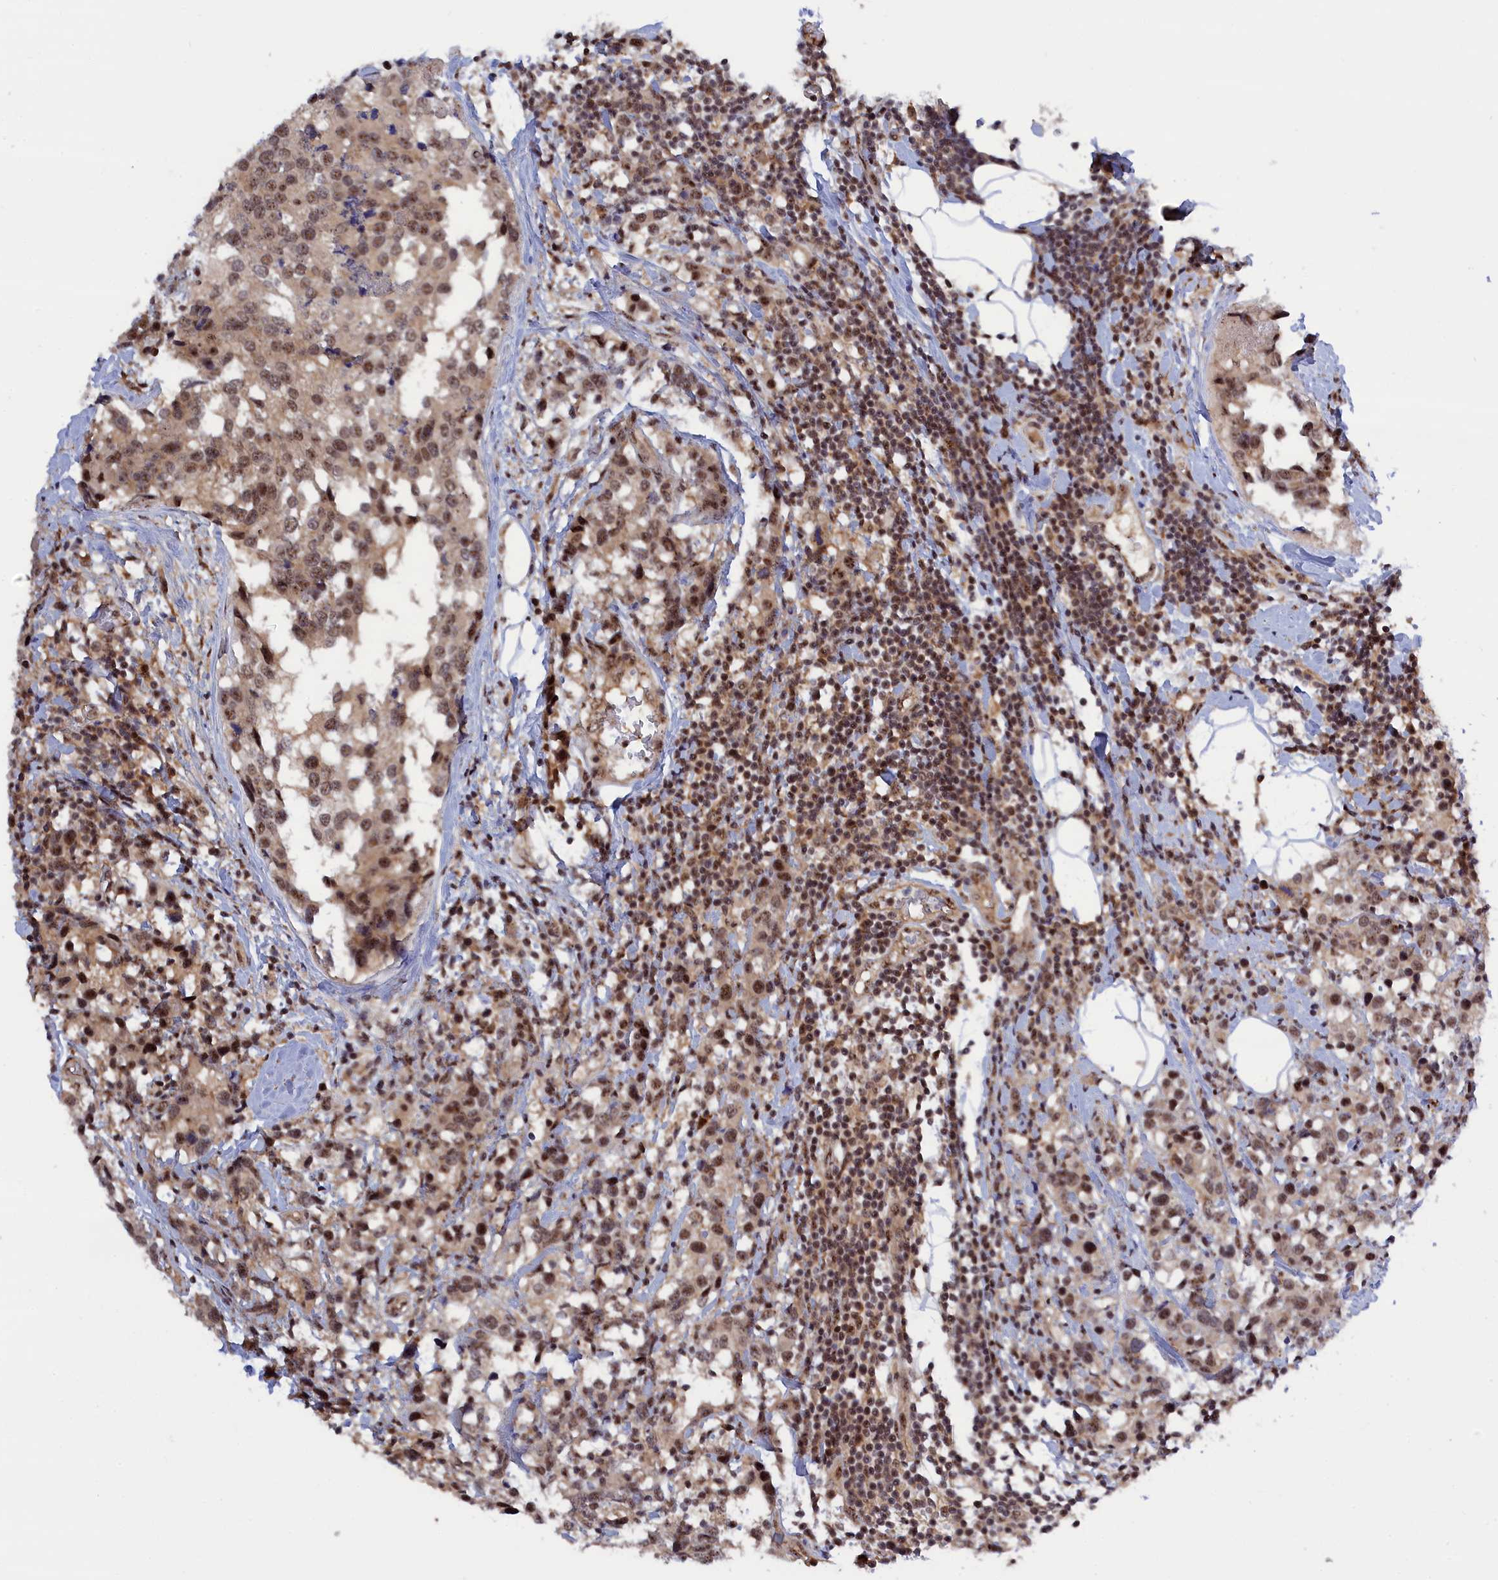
{"staining": {"intensity": "moderate", "quantity": ">75%", "location": "nuclear"}, "tissue": "breast cancer", "cell_type": "Tumor cells", "image_type": "cancer", "snomed": [{"axis": "morphology", "description": "Lobular carcinoma"}, {"axis": "topography", "description": "Breast"}], "caption": "A photomicrograph showing moderate nuclear staining in about >75% of tumor cells in lobular carcinoma (breast), as visualized by brown immunohistochemical staining.", "gene": "TAB1", "patient": {"sex": "female", "age": 59}}